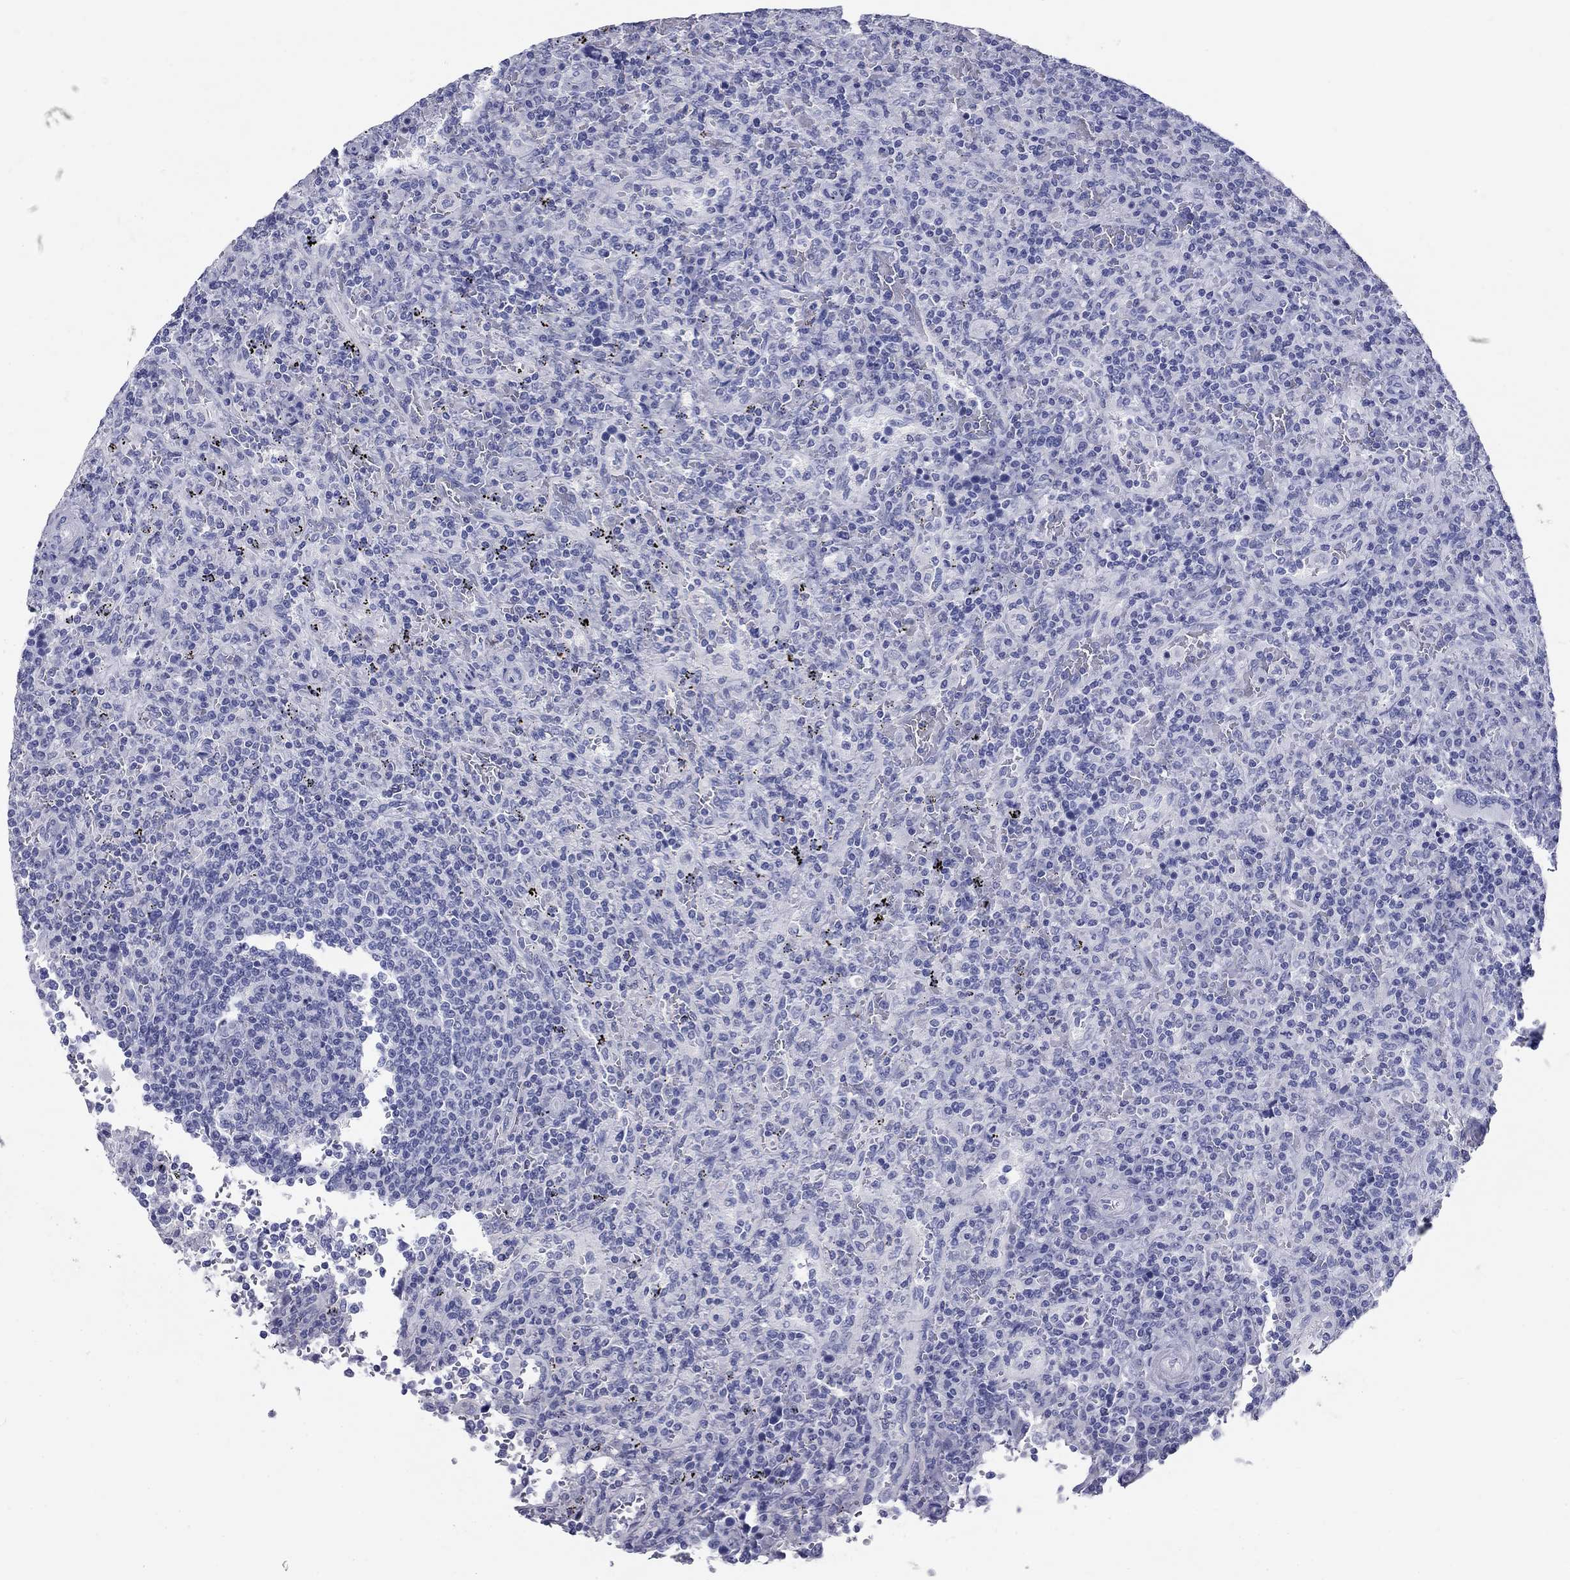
{"staining": {"intensity": "negative", "quantity": "none", "location": "none"}, "tissue": "lymphoma", "cell_type": "Tumor cells", "image_type": "cancer", "snomed": [{"axis": "morphology", "description": "Malignant lymphoma, non-Hodgkin's type, Low grade"}, {"axis": "topography", "description": "Spleen"}], "caption": "Tumor cells show no significant protein positivity in lymphoma.", "gene": "NPPA", "patient": {"sex": "male", "age": 62}}